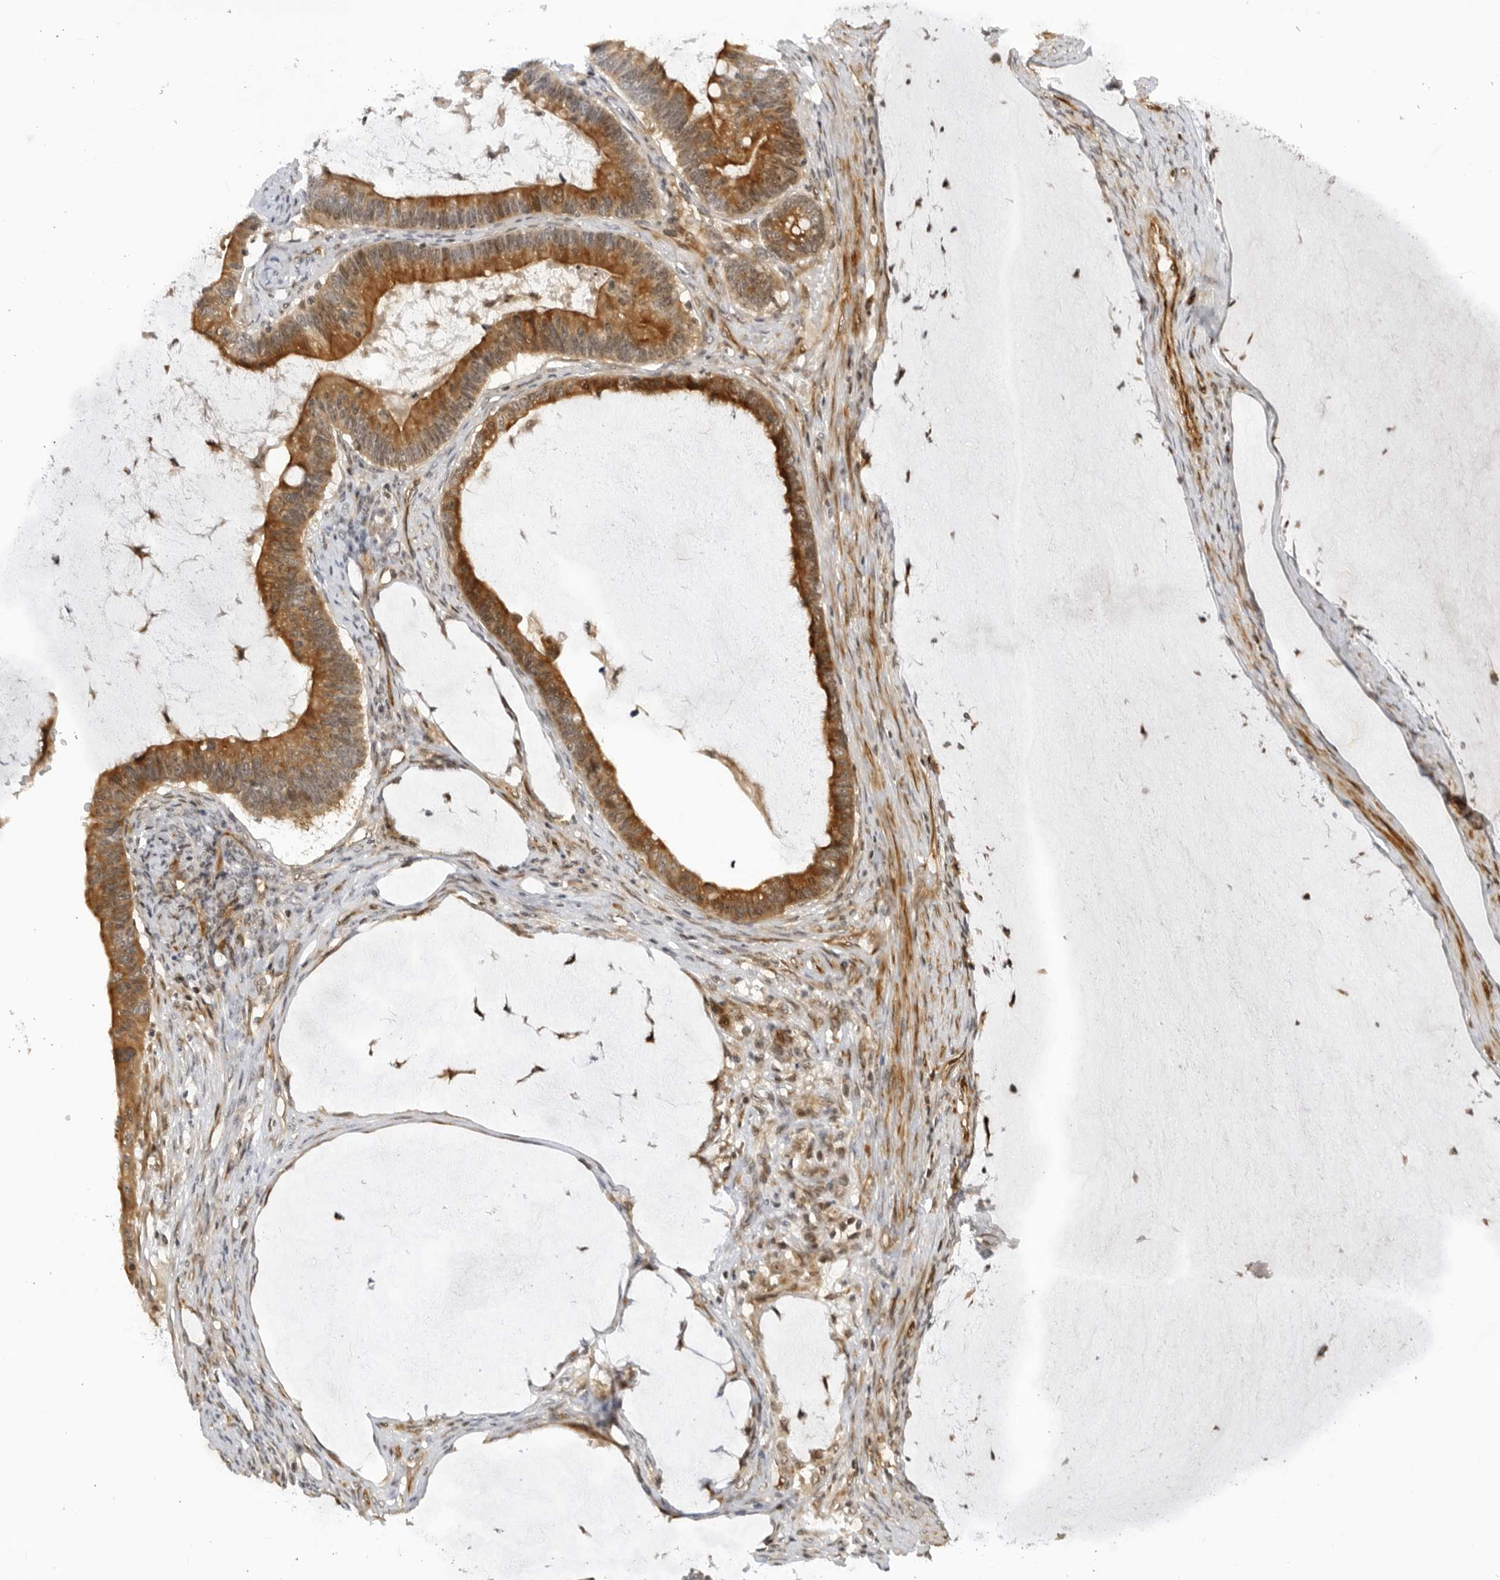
{"staining": {"intensity": "moderate", "quantity": ">75%", "location": "cytoplasmic/membranous"}, "tissue": "ovarian cancer", "cell_type": "Tumor cells", "image_type": "cancer", "snomed": [{"axis": "morphology", "description": "Cystadenocarcinoma, mucinous, NOS"}, {"axis": "topography", "description": "Ovary"}], "caption": "Immunohistochemistry (IHC) photomicrograph of neoplastic tissue: ovarian cancer (mucinous cystadenocarcinoma) stained using IHC demonstrates medium levels of moderate protein expression localized specifically in the cytoplasmic/membranous of tumor cells, appearing as a cytoplasmic/membranous brown color.", "gene": "CNBD1", "patient": {"sex": "female", "age": 61}}